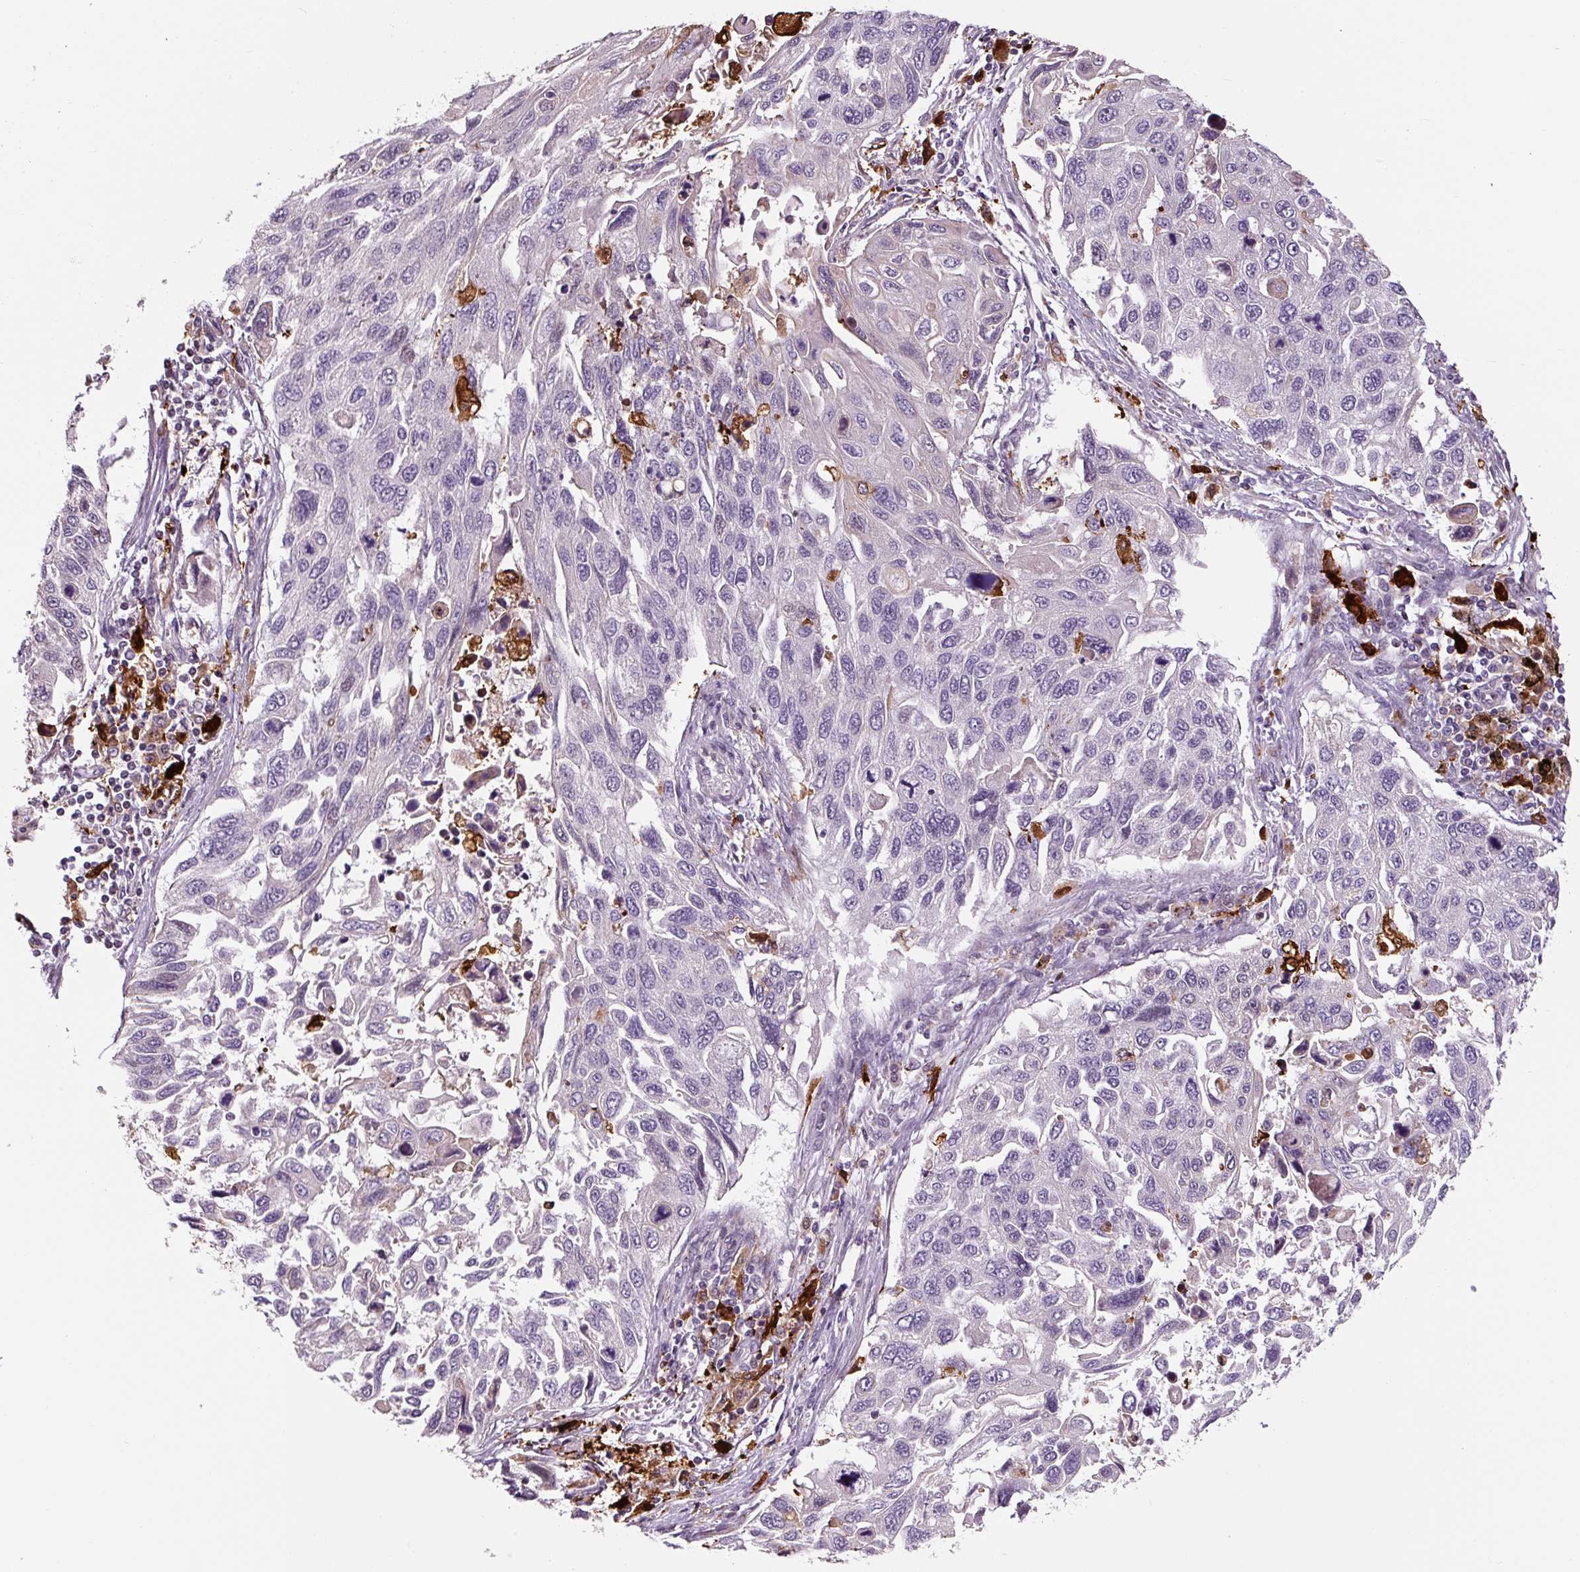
{"staining": {"intensity": "negative", "quantity": "none", "location": "none"}, "tissue": "lung cancer", "cell_type": "Tumor cells", "image_type": "cancer", "snomed": [{"axis": "morphology", "description": "Squamous cell carcinoma, NOS"}, {"axis": "topography", "description": "Lung"}], "caption": "High magnification brightfield microscopy of lung squamous cell carcinoma stained with DAB (3,3'-diaminobenzidine) (brown) and counterstained with hematoxylin (blue): tumor cells show no significant positivity.", "gene": "FUT10", "patient": {"sex": "male", "age": 62}}